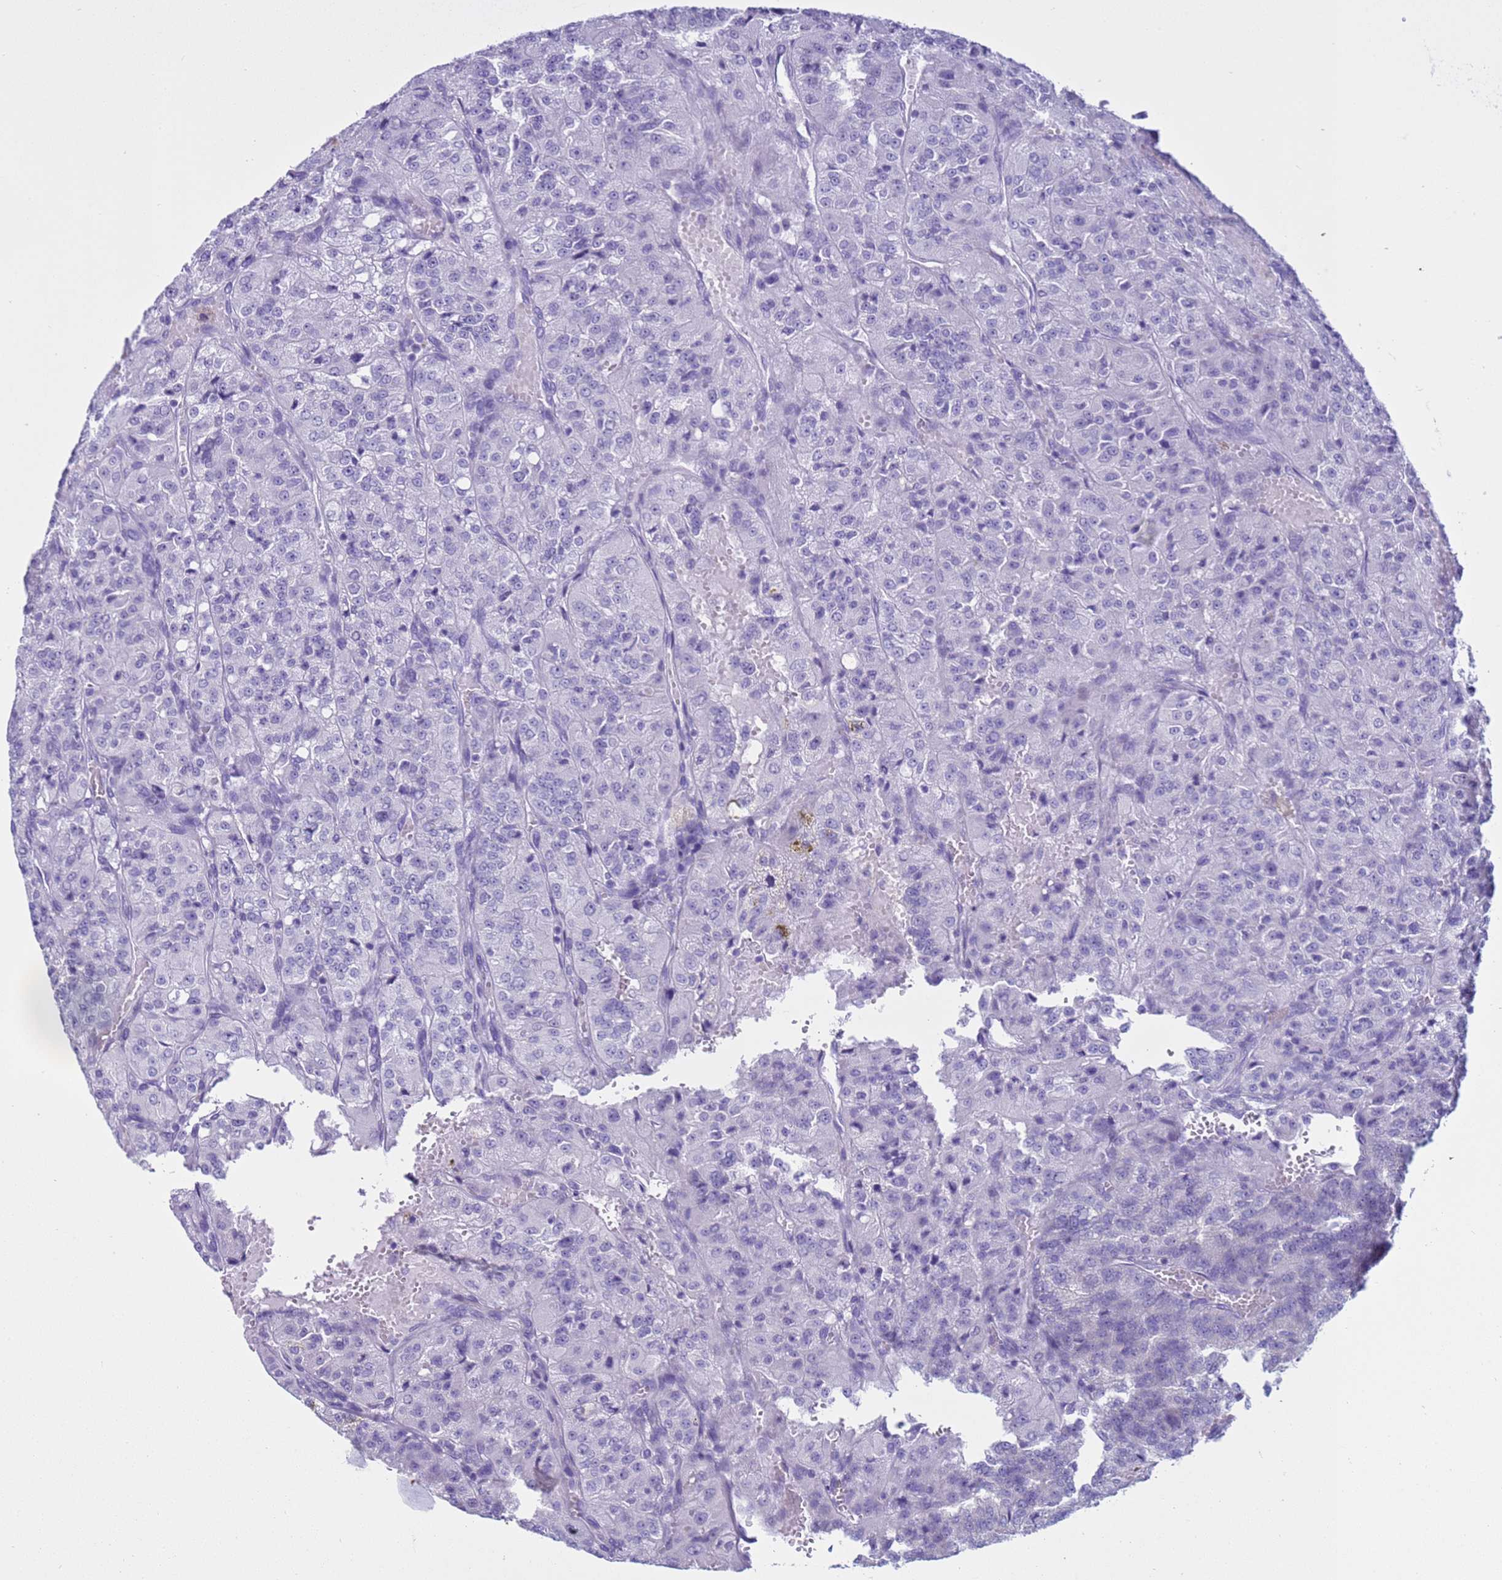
{"staining": {"intensity": "negative", "quantity": "none", "location": "none"}, "tissue": "renal cancer", "cell_type": "Tumor cells", "image_type": "cancer", "snomed": [{"axis": "morphology", "description": "Adenocarcinoma, NOS"}, {"axis": "topography", "description": "Kidney"}], "caption": "DAB (3,3'-diaminobenzidine) immunohistochemical staining of adenocarcinoma (renal) reveals no significant staining in tumor cells.", "gene": "CST4", "patient": {"sex": "female", "age": 63}}